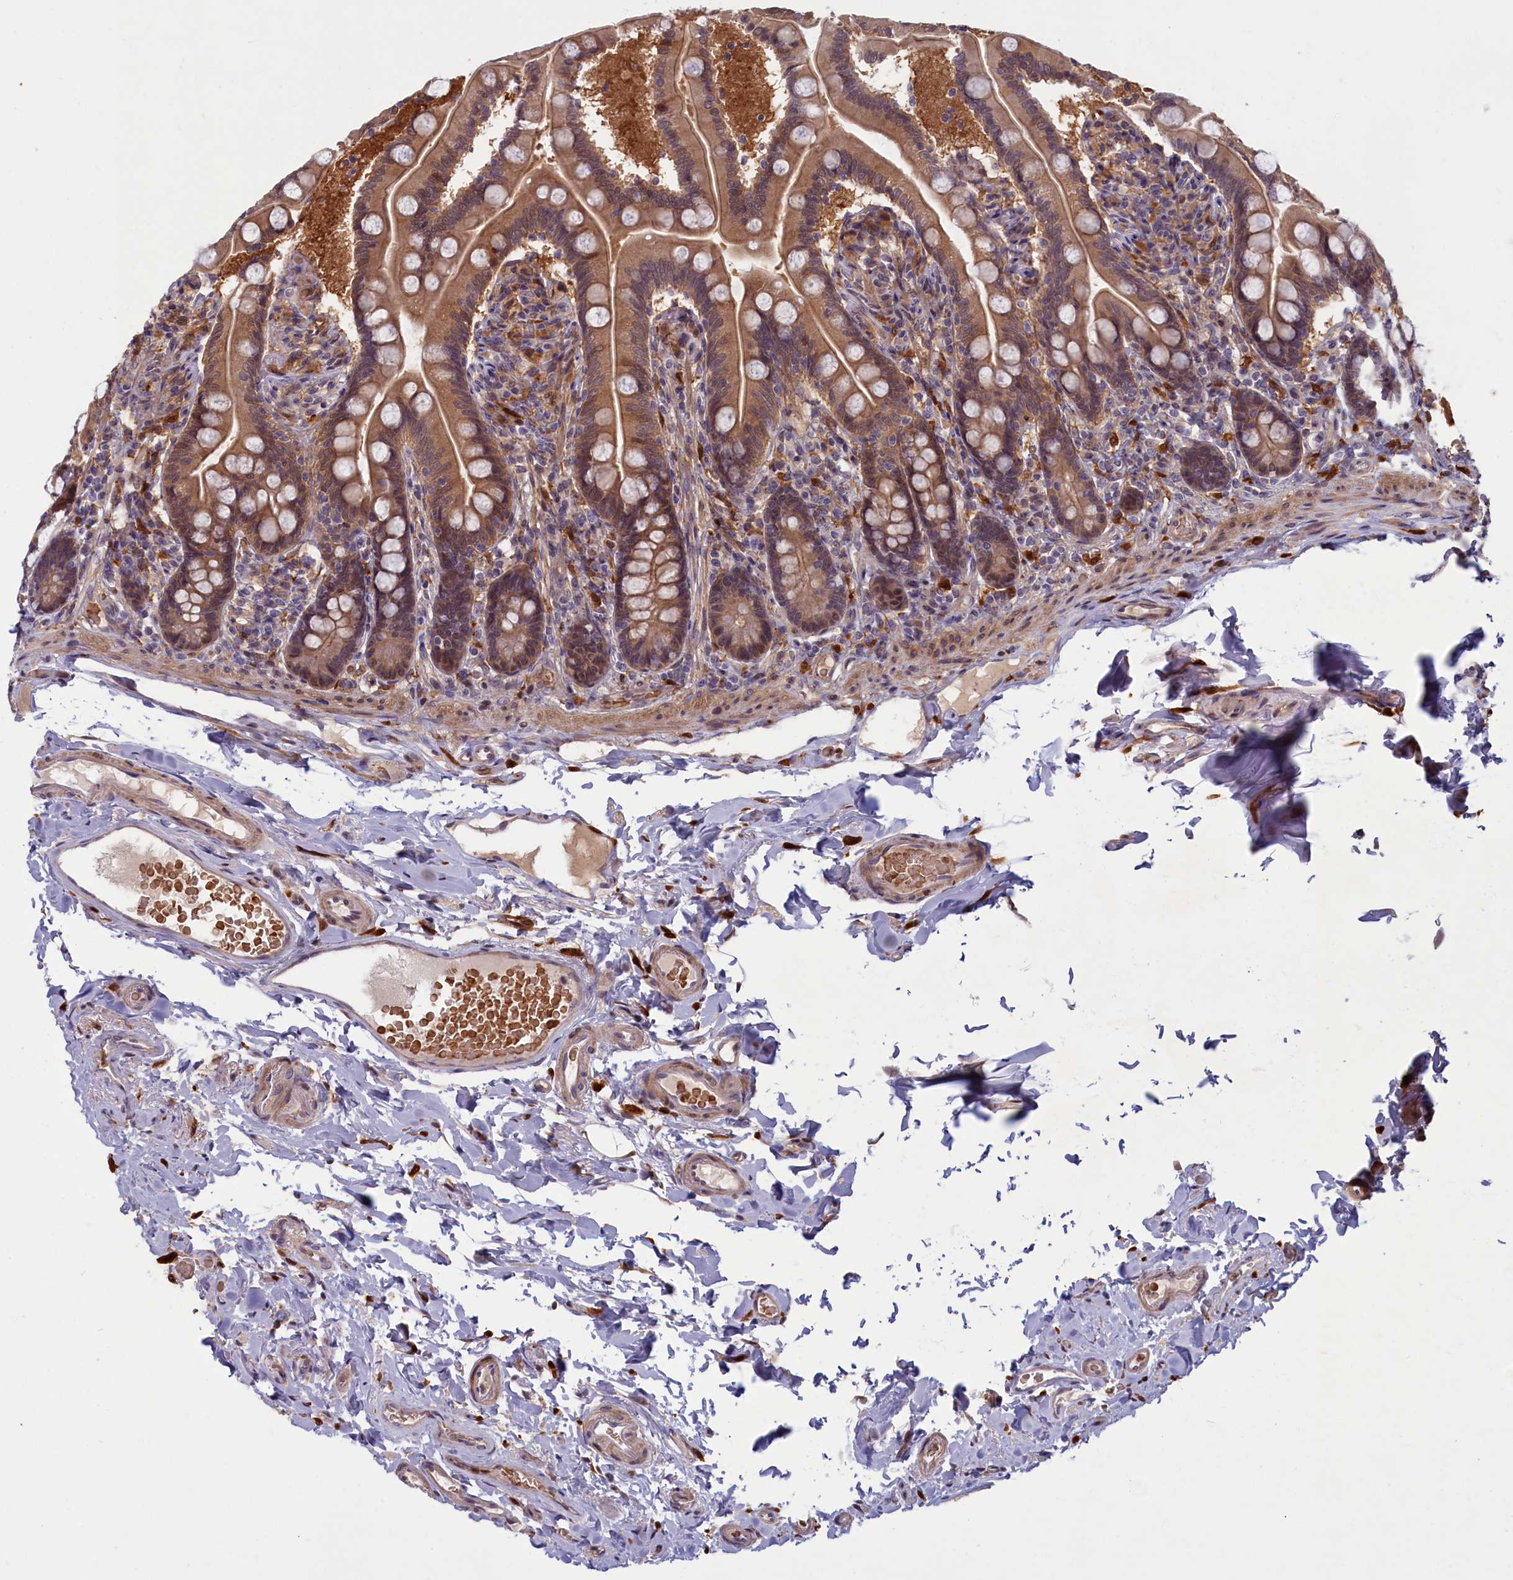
{"staining": {"intensity": "strong", "quantity": ">75%", "location": "cytoplasmic/membranous"}, "tissue": "small intestine", "cell_type": "Glandular cells", "image_type": "normal", "snomed": [{"axis": "morphology", "description": "Normal tissue, NOS"}, {"axis": "topography", "description": "Small intestine"}], "caption": "Immunohistochemistry histopathology image of unremarkable human small intestine stained for a protein (brown), which reveals high levels of strong cytoplasmic/membranous positivity in approximately >75% of glandular cells.", "gene": "BLVRB", "patient": {"sex": "female", "age": 64}}